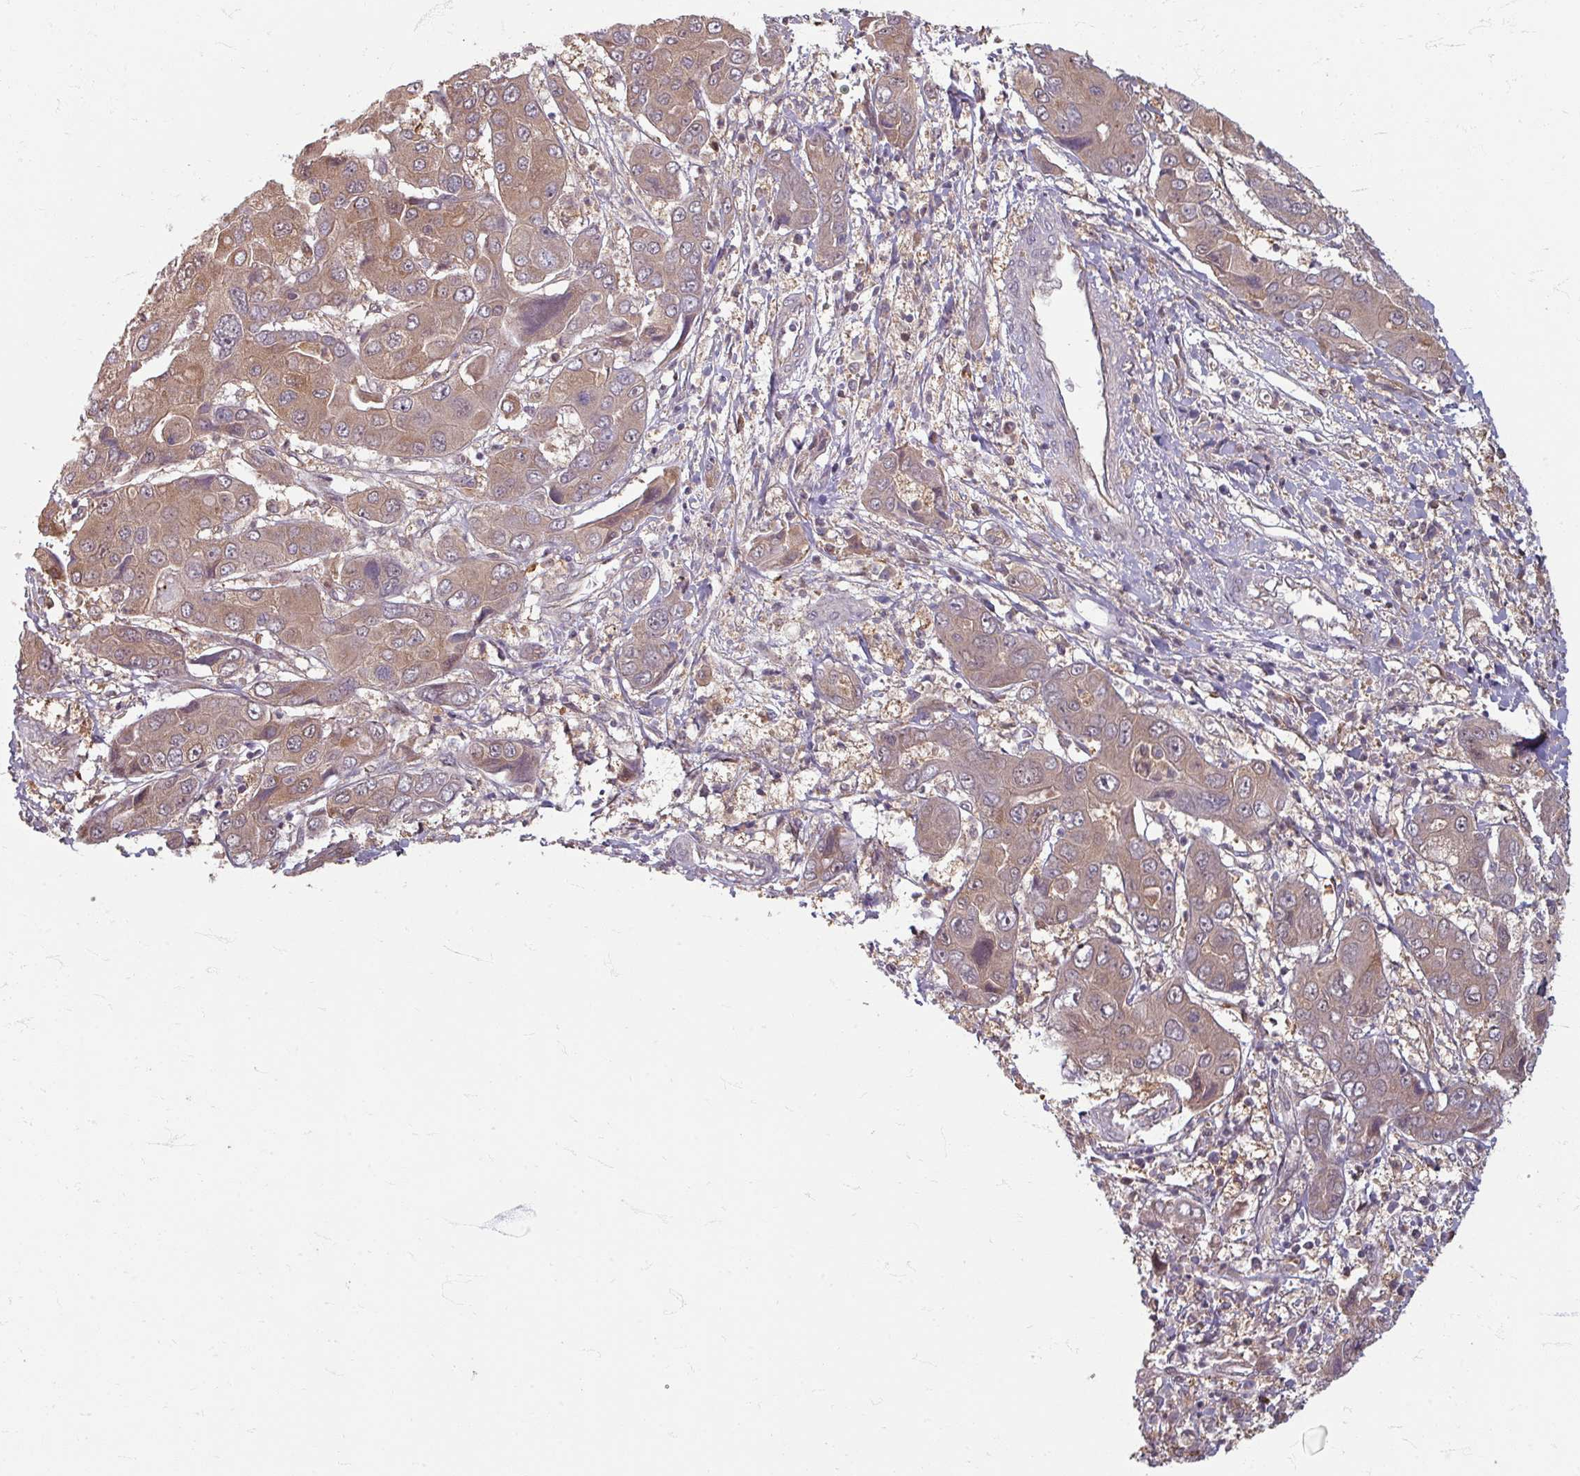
{"staining": {"intensity": "moderate", "quantity": ">75%", "location": "cytoplasmic/membranous"}, "tissue": "liver cancer", "cell_type": "Tumor cells", "image_type": "cancer", "snomed": [{"axis": "morphology", "description": "Cholangiocarcinoma"}, {"axis": "topography", "description": "Liver"}], "caption": "A histopathology image showing moderate cytoplasmic/membranous expression in about >75% of tumor cells in cholangiocarcinoma (liver), as visualized by brown immunohistochemical staining.", "gene": "STAM", "patient": {"sex": "male", "age": 67}}